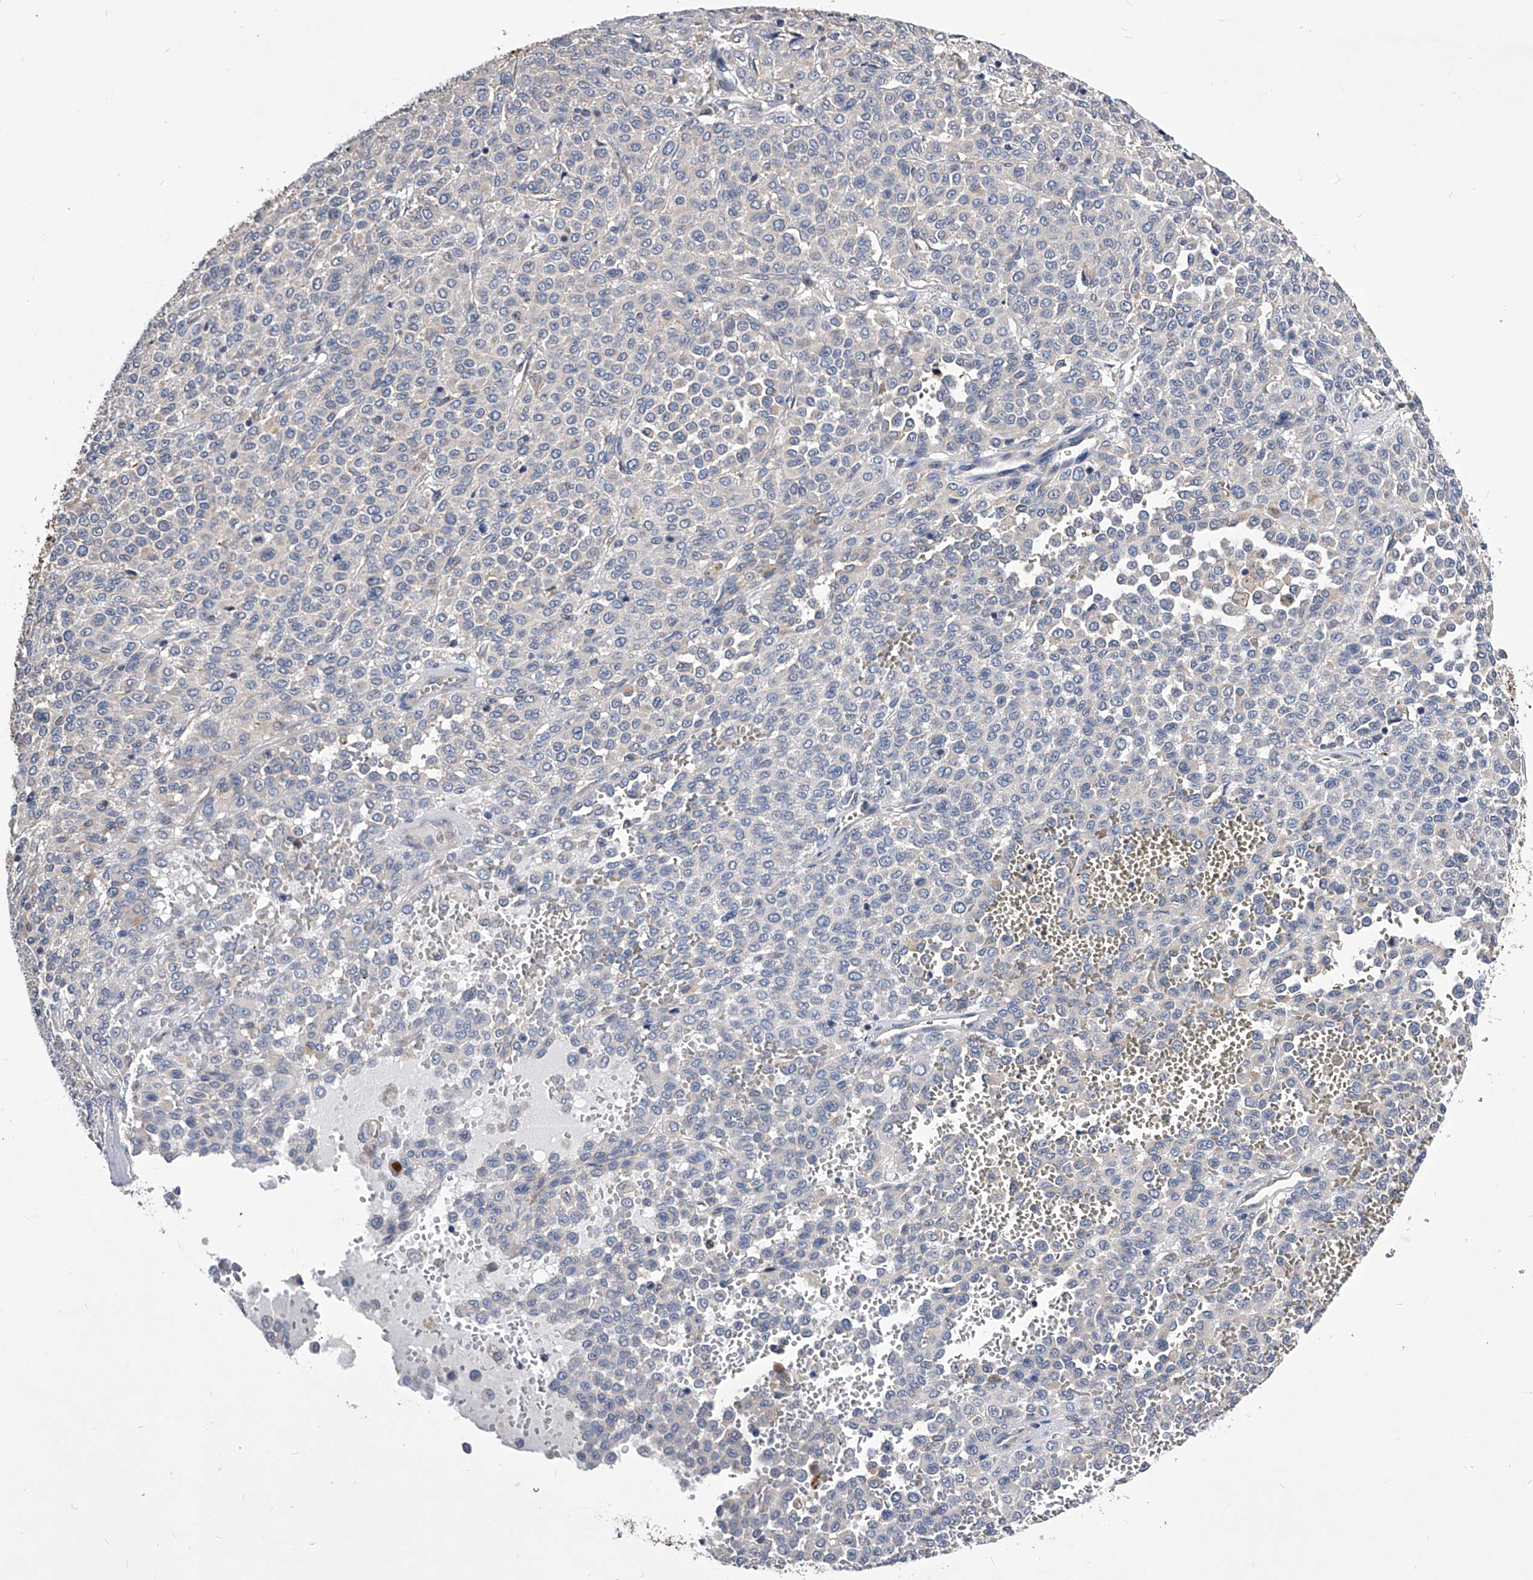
{"staining": {"intensity": "negative", "quantity": "none", "location": "none"}, "tissue": "melanoma", "cell_type": "Tumor cells", "image_type": "cancer", "snomed": [{"axis": "morphology", "description": "Malignant melanoma, Metastatic site"}, {"axis": "topography", "description": "Pancreas"}], "caption": "This is a photomicrograph of immunohistochemistry staining of malignant melanoma (metastatic site), which shows no positivity in tumor cells.", "gene": "ARL4C", "patient": {"sex": "female", "age": 30}}